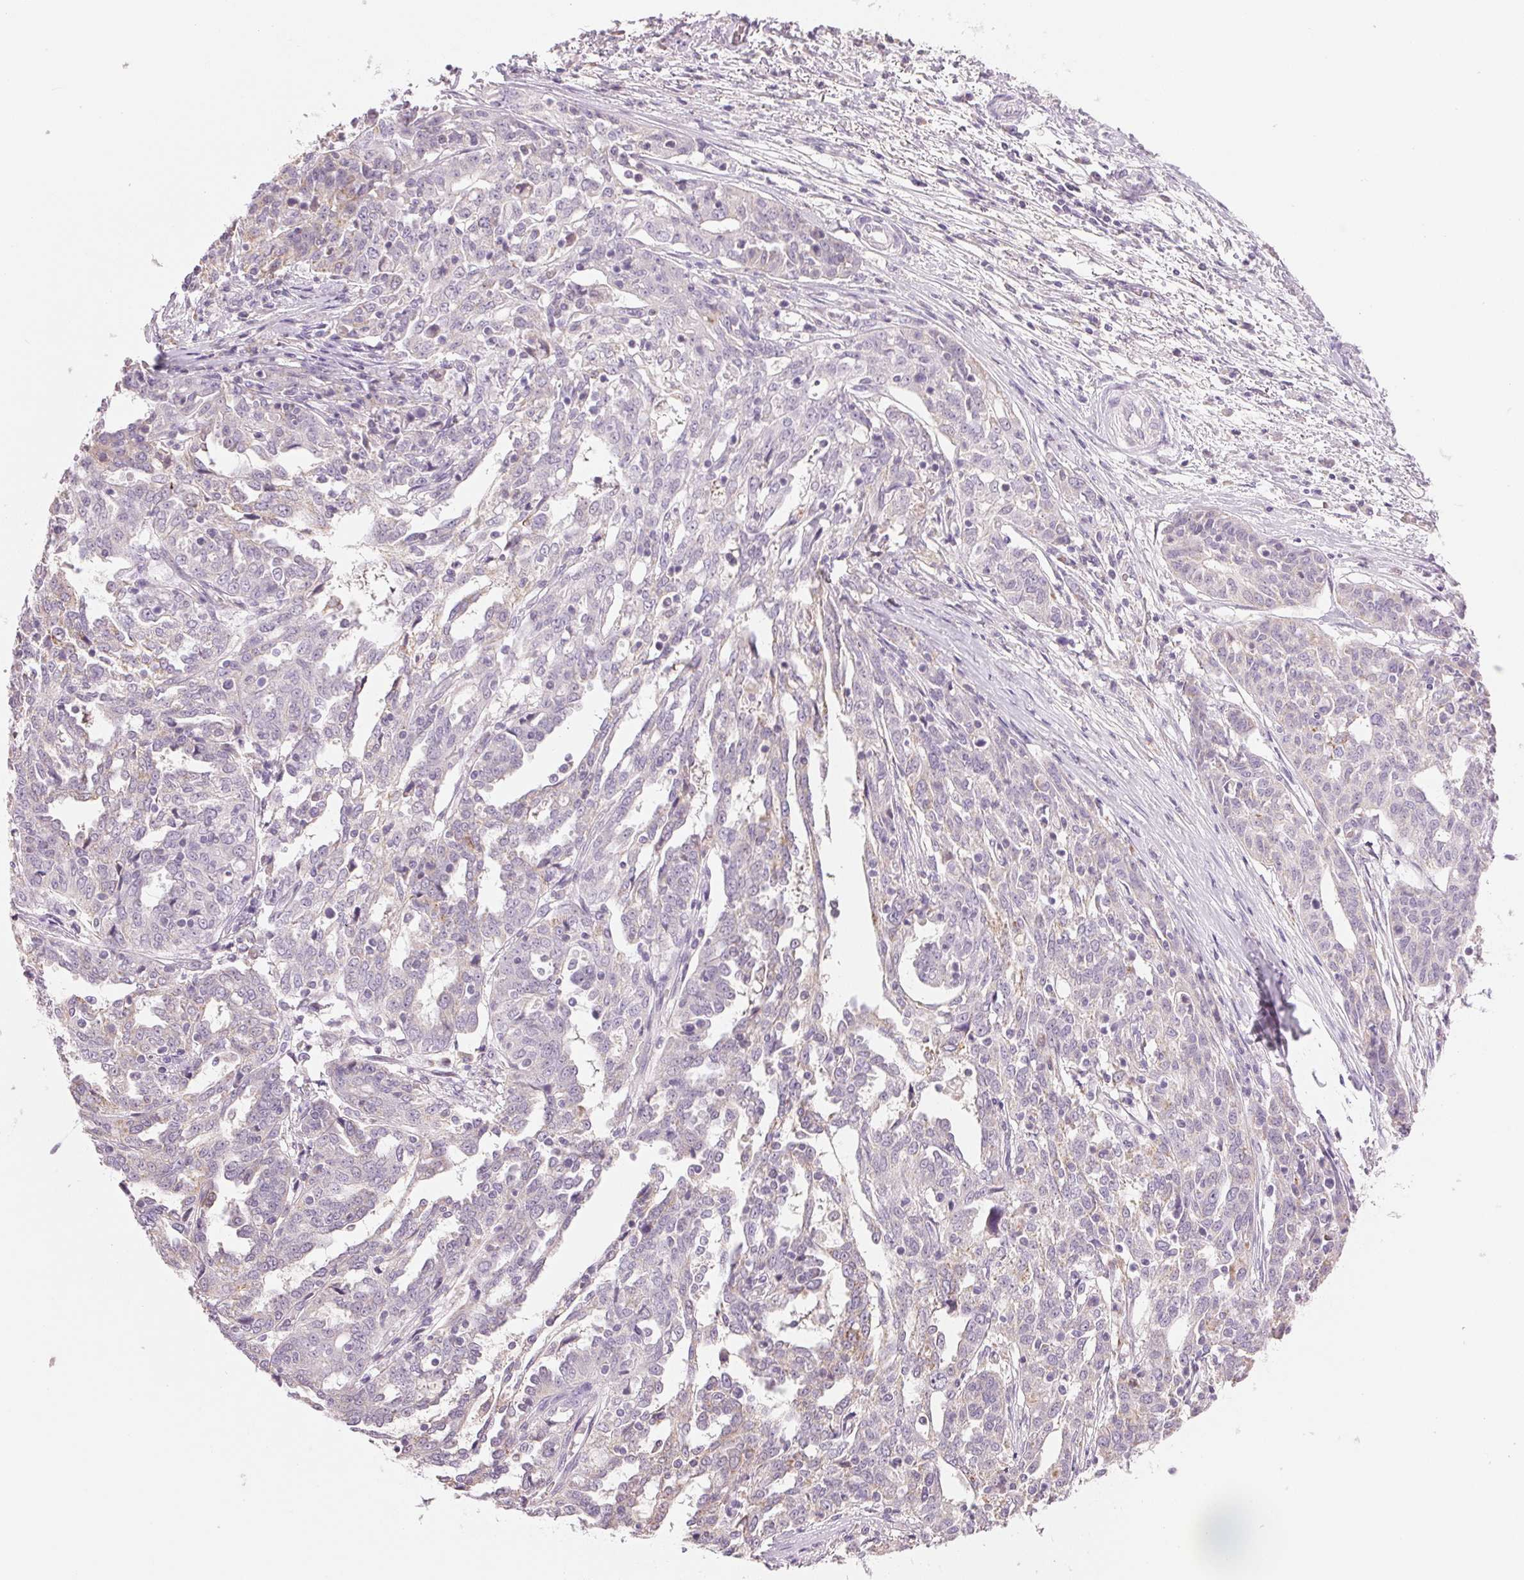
{"staining": {"intensity": "negative", "quantity": "none", "location": "none"}, "tissue": "ovarian cancer", "cell_type": "Tumor cells", "image_type": "cancer", "snomed": [{"axis": "morphology", "description": "Cystadenocarcinoma, serous, NOS"}, {"axis": "topography", "description": "Ovary"}], "caption": "Immunohistochemistry (IHC) photomicrograph of neoplastic tissue: human serous cystadenocarcinoma (ovarian) stained with DAB (3,3'-diaminobenzidine) exhibits no significant protein positivity in tumor cells. (Stains: DAB (3,3'-diaminobenzidine) immunohistochemistry with hematoxylin counter stain, Microscopy: brightfield microscopy at high magnification).", "gene": "CYP11B1", "patient": {"sex": "female", "age": 67}}